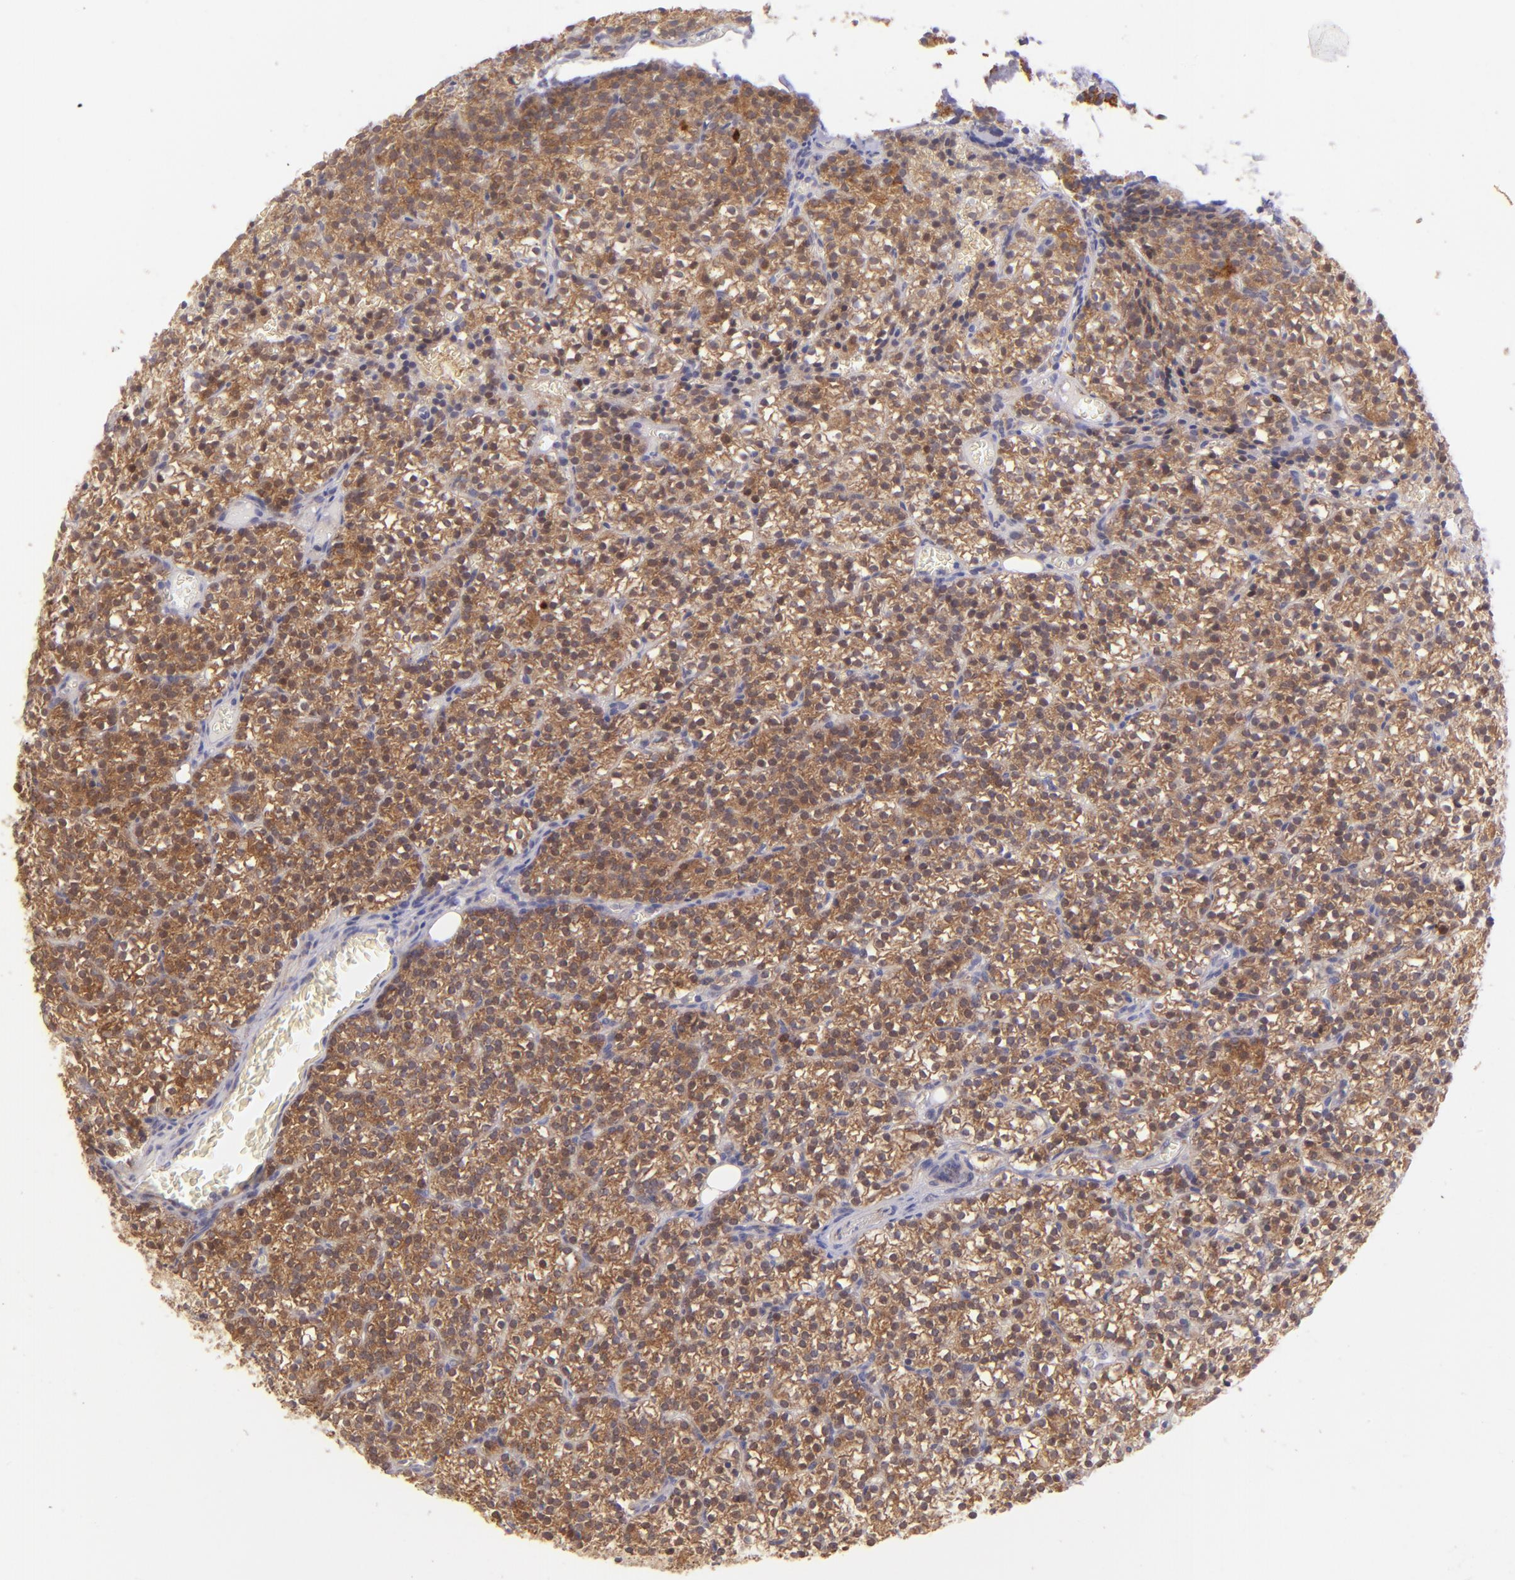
{"staining": {"intensity": "strong", "quantity": ">75%", "location": "cytoplasmic/membranous"}, "tissue": "parathyroid gland", "cell_type": "Glandular cells", "image_type": "normal", "snomed": [{"axis": "morphology", "description": "Normal tissue, NOS"}, {"axis": "topography", "description": "Parathyroid gland"}], "caption": "A micrograph showing strong cytoplasmic/membranous staining in approximately >75% of glandular cells in benign parathyroid gland, as visualized by brown immunohistochemical staining.", "gene": "SH2D4A", "patient": {"sex": "female", "age": 17}}